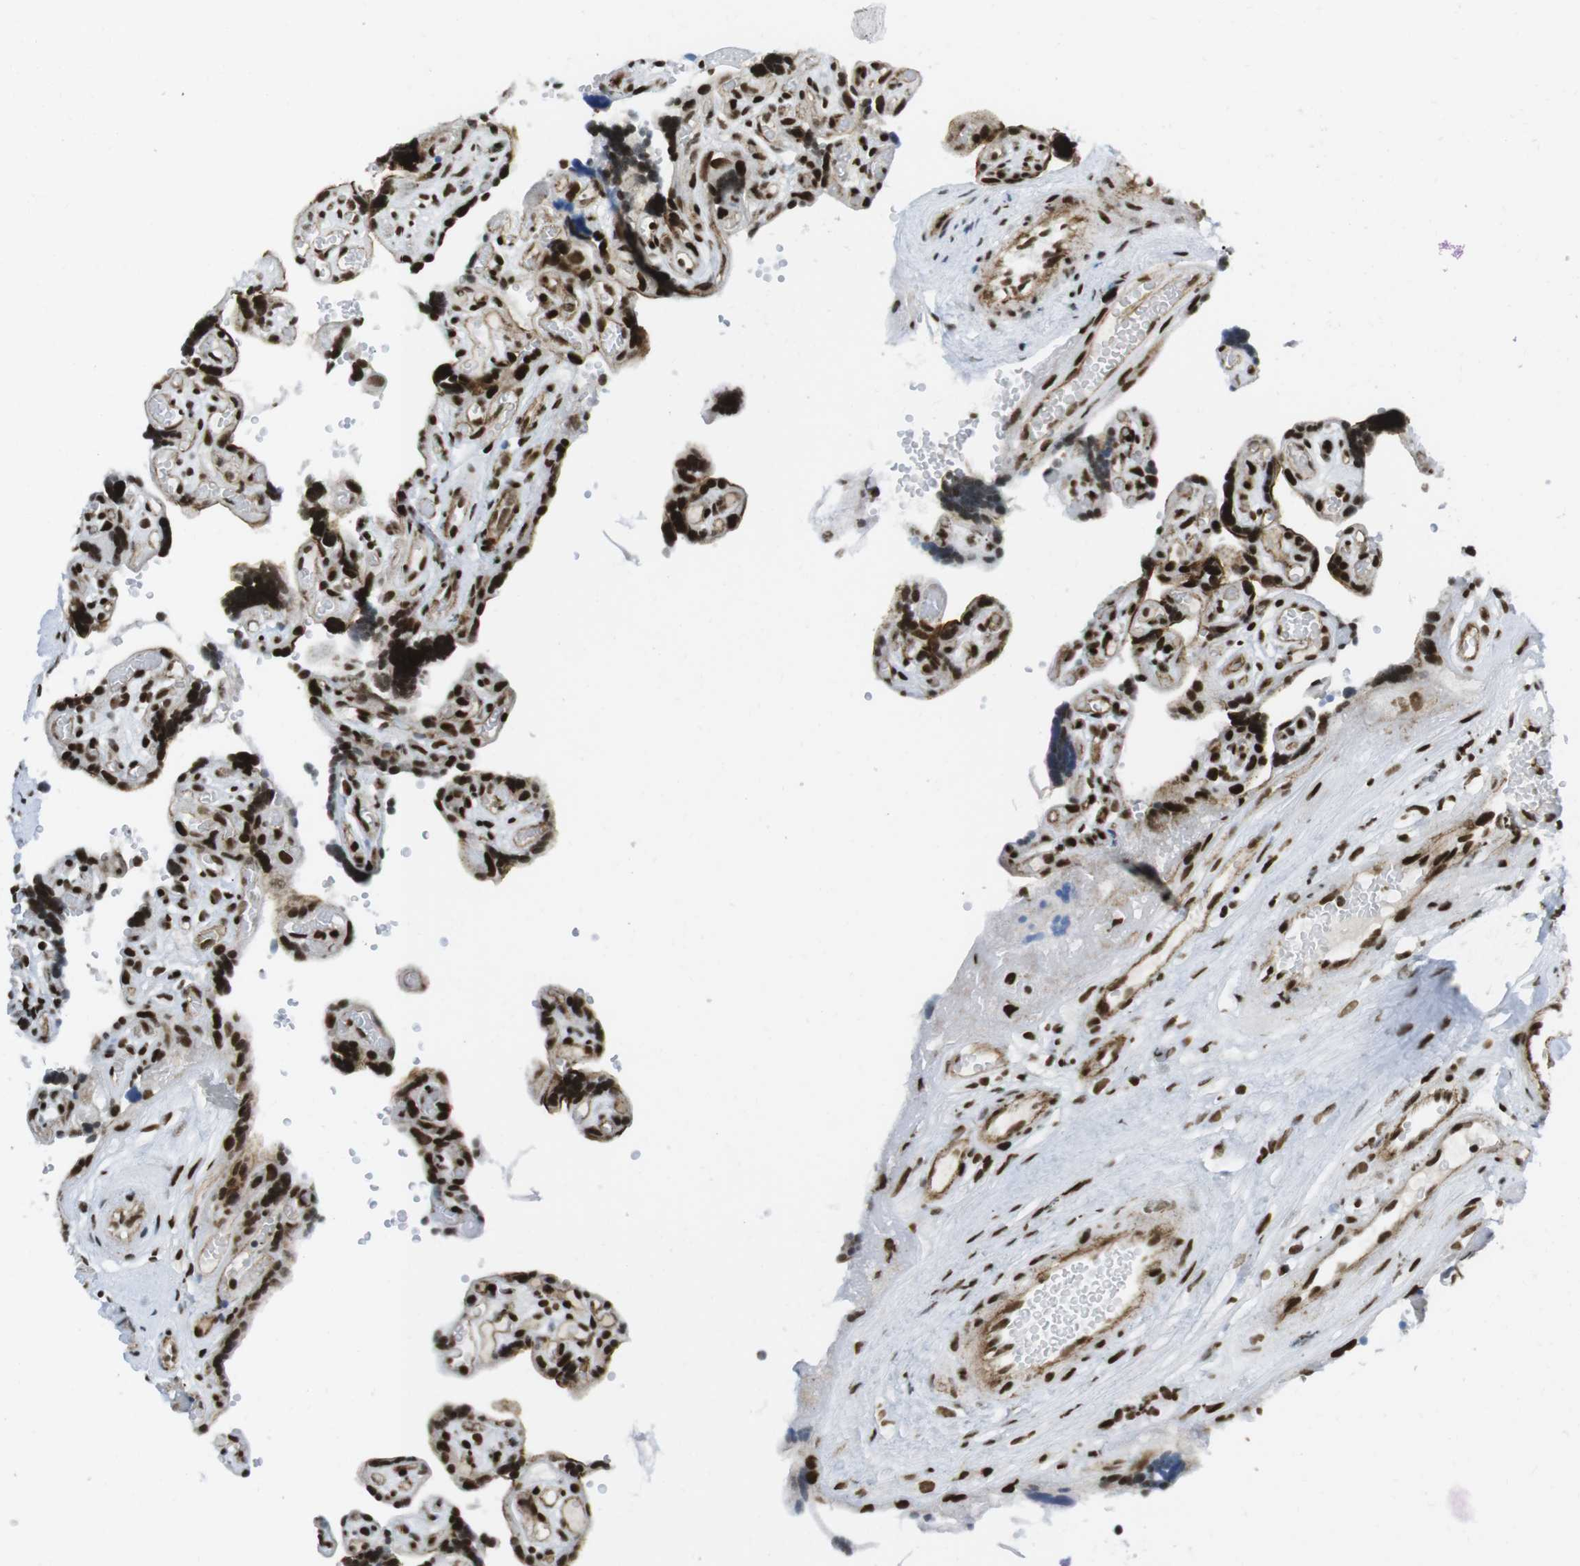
{"staining": {"intensity": "strong", "quantity": ">75%", "location": "nuclear"}, "tissue": "placenta", "cell_type": "Decidual cells", "image_type": "normal", "snomed": [{"axis": "morphology", "description": "Normal tissue, NOS"}, {"axis": "topography", "description": "Placenta"}], "caption": "About >75% of decidual cells in normal placenta exhibit strong nuclear protein staining as visualized by brown immunohistochemical staining.", "gene": "ARID1A", "patient": {"sex": "female", "age": 30}}